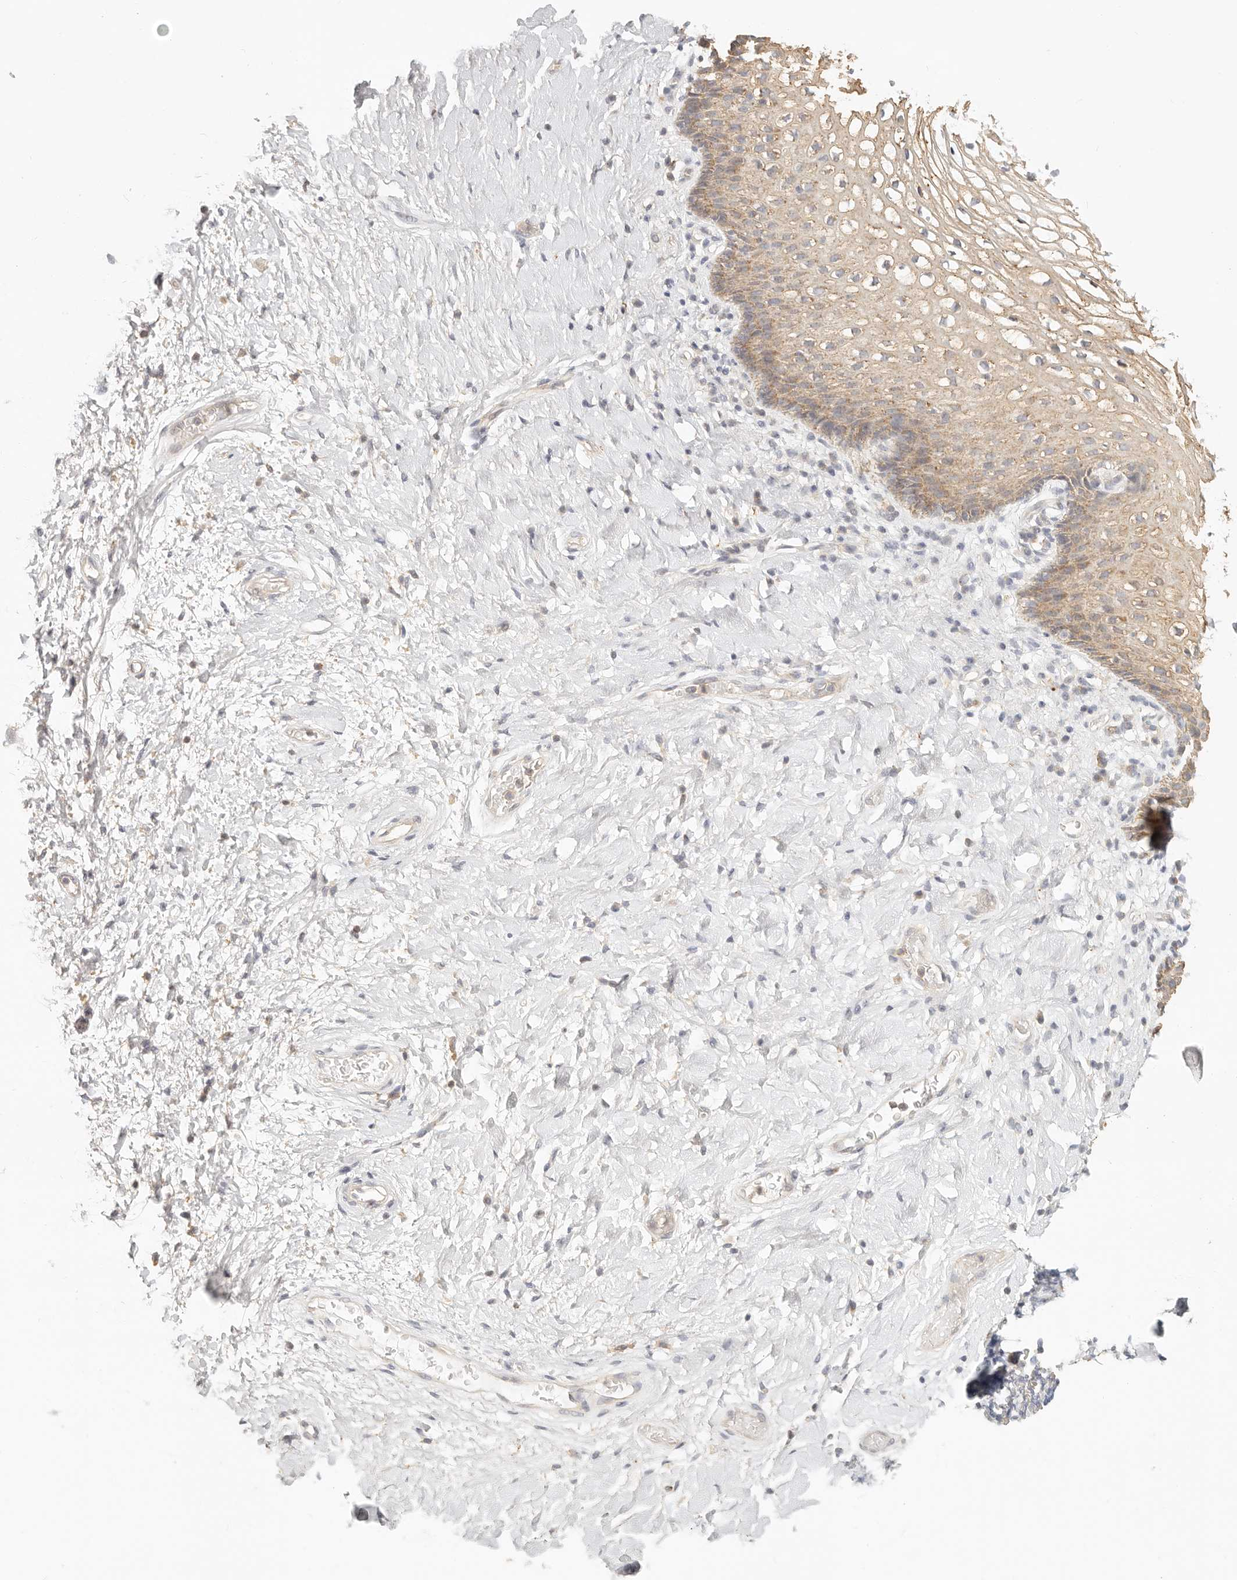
{"staining": {"intensity": "moderate", "quantity": ">75%", "location": "cytoplasmic/membranous"}, "tissue": "vagina", "cell_type": "Squamous epithelial cells", "image_type": "normal", "snomed": [{"axis": "morphology", "description": "Normal tissue, NOS"}, {"axis": "topography", "description": "Vagina"}], "caption": "Approximately >75% of squamous epithelial cells in benign human vagina display moderate cytoplasmic/membranous protein positivity as visualized by brown immunohistochemical staining.", "gene": "CNMD", "patient": {"sex": "female", "age": 60}}